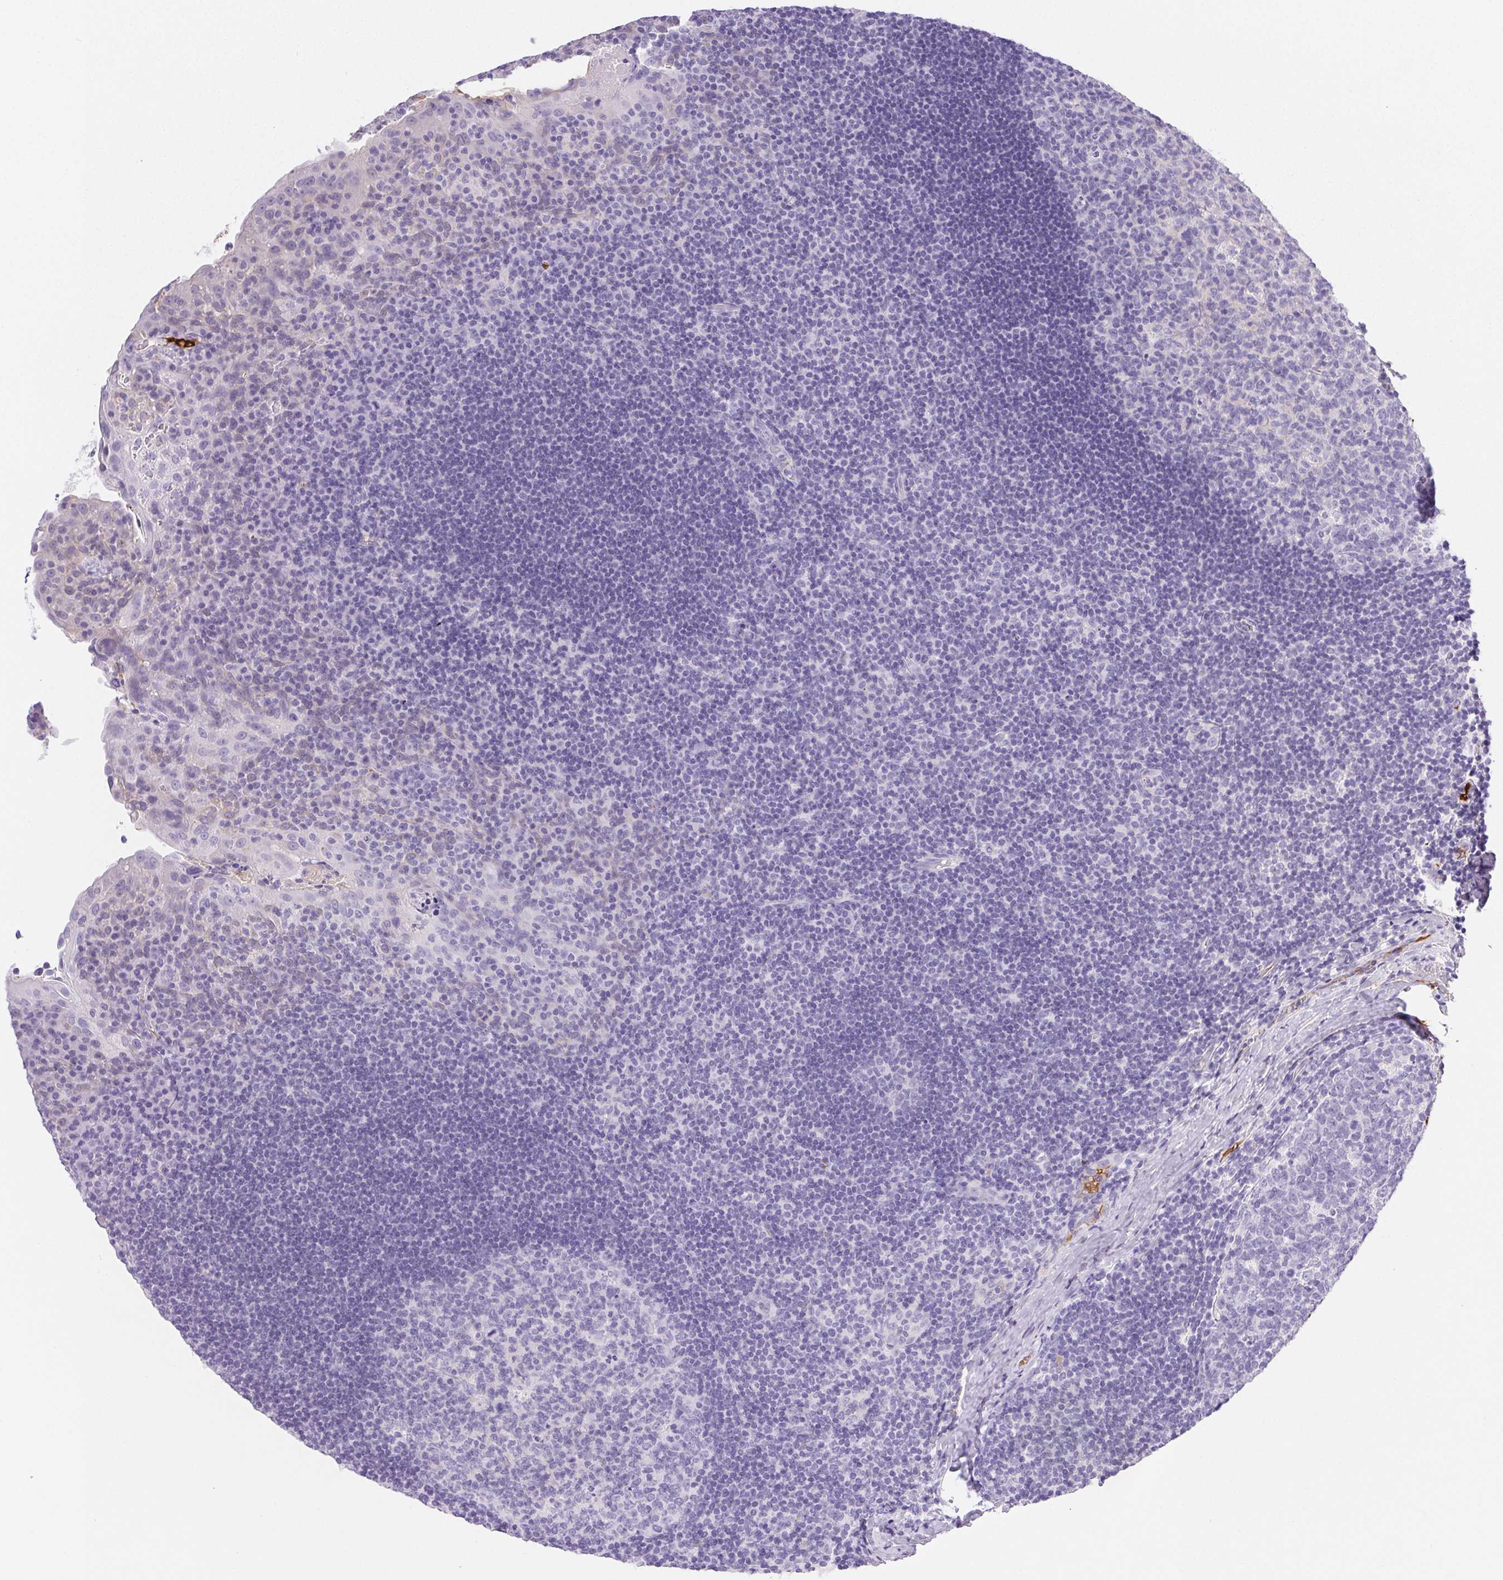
{"staining": {"intensity": "negative", "quantity": "none", "location": "none"}, "tissue": "tonsil", "cell_type": "Germinal center cells", "image_type": "normal", "snomed": [{"axis": "morphology", "description": "Normal tissue, NOS"}, {"axis": "topography", "description": "Tonsil"}], "caption": "Immunohistochemistry image of benign tonsil stained for a protein (brown), which shows no staining in germinal center cells.", "gene": "FGA", "patient": {"sex": "male", "age": 17}}